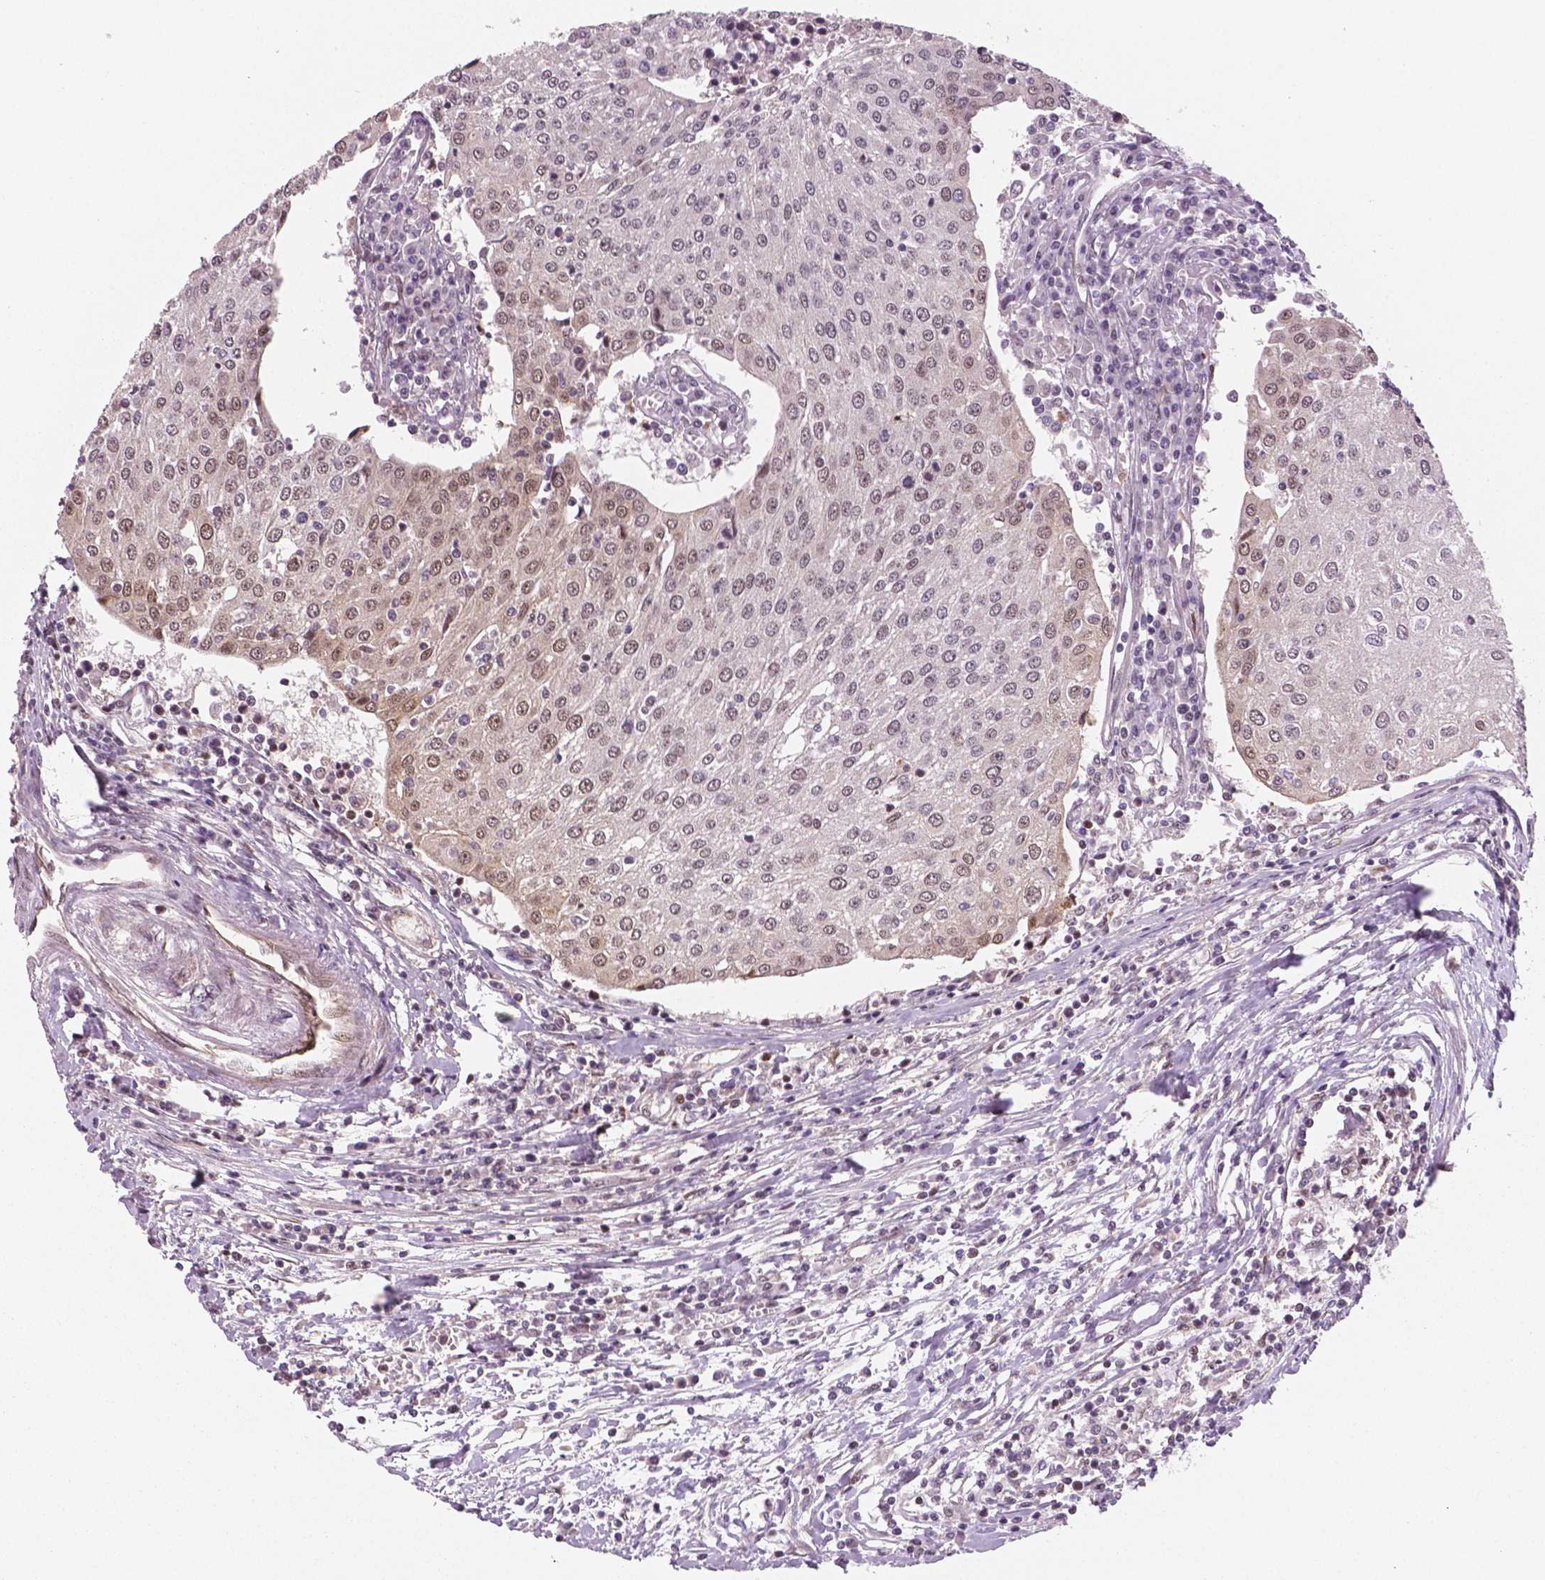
{"staining": {"intensity": "moderate", "quantity": ">75%", "location": "cytoplasmic/membranous,nuclear"}, "tissue": "urothelial cancer", "cell_type": "Tumor cells", "image_type": "cancer", "snomed": [{"axis": "morphology", "description": "Urothelial carcinoma, High grade"}, {"axis": "topography", "description": "Urinary bladder"}], "caption": "This is an image of IHC staining of urothelial cancer, which shows moderate expression in the cytoplasmic/membranous and nuclear of tumor cells.", "gene": "STAT3", "patient": {"sex": "female", "age": 85}}